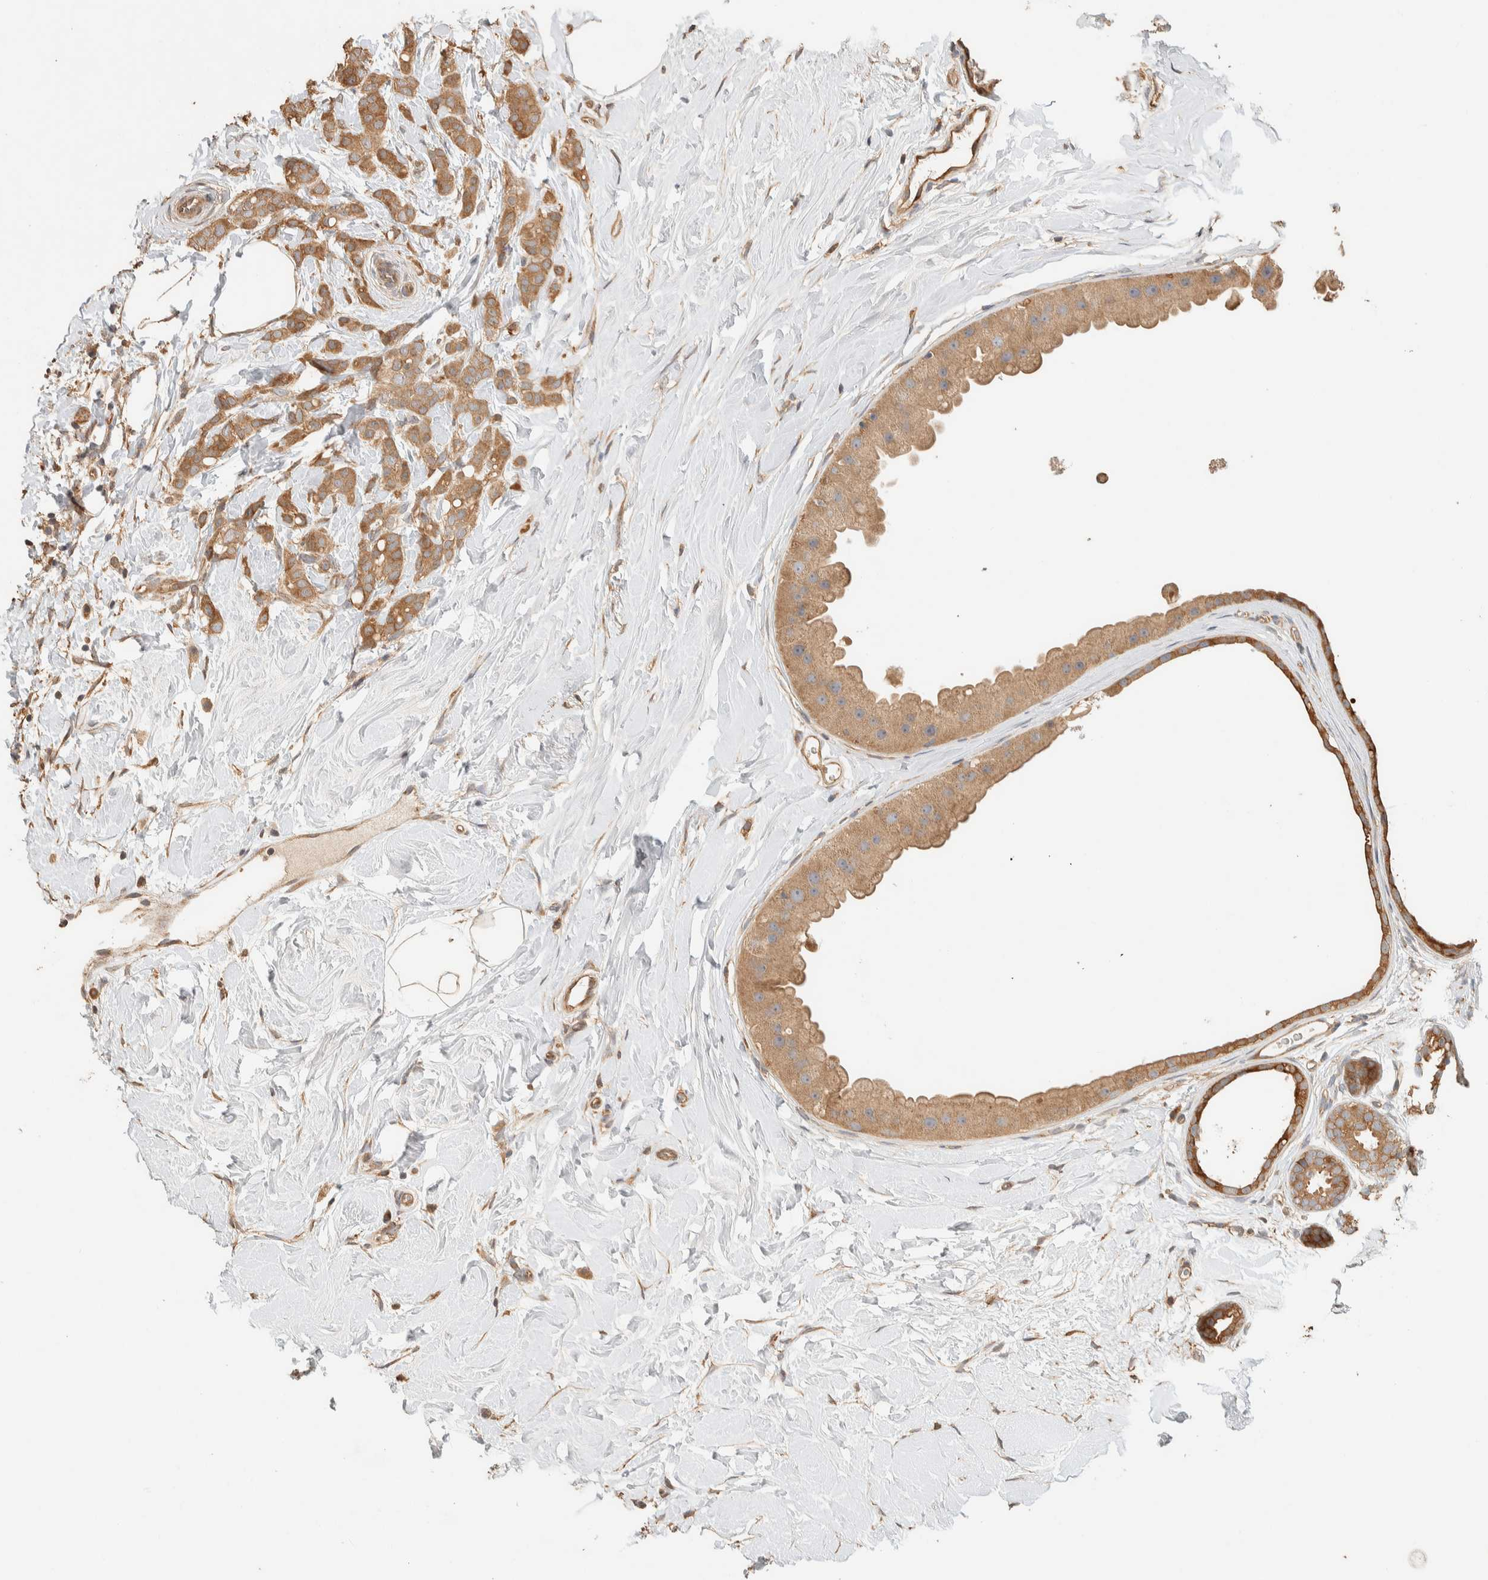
{"staining": {"intensity": "moderate", "quantity": ">75%", "location": "cytoplasmic/membranous"}, "tissue": "breast cancer", "cell_type": "Tumor cells", "image_type": "cancer", "snomed": [{"axis": "morphology", "description": "Lobular carcinoma, in situ"}, {"axis": "morphology", "description": "Lobular carcinoma"}, {"axis": "topography", "description": "Breast"}], "caption": "Immunohistochemical staining of lobular carcinoma in situ (breast) shows moderate cytoplasmic/membranous protein staining in approximately >75% of tumor cells.", "gene": "EXOC7", "patient": {"sex": "female", "age": 41}}